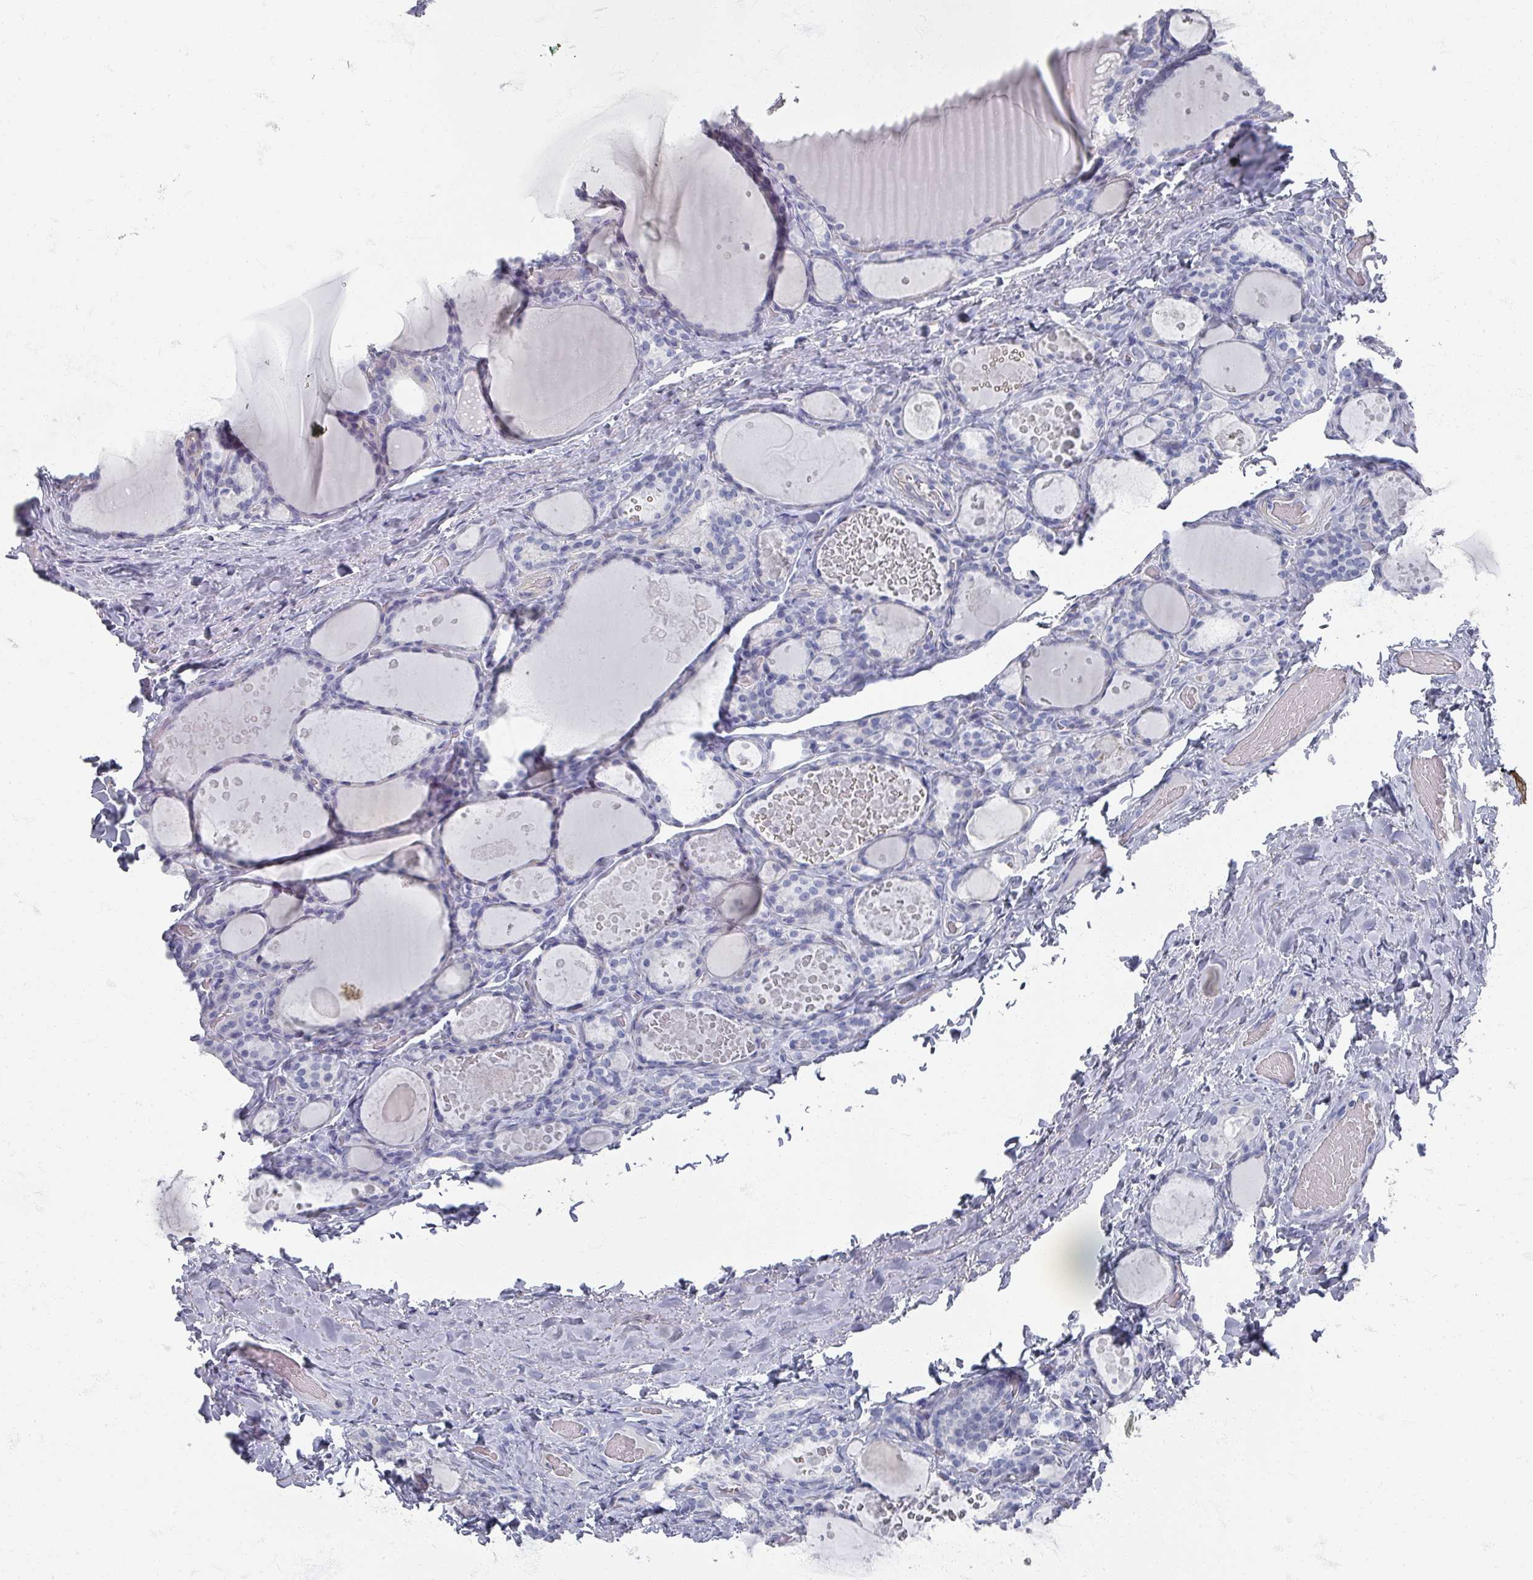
{"staining": {"intensity": "negative", "quantity": "none", "location": "none"}, "tissue": "thyroid gland", "cell_type": "Glandular cells", "image_type": "normal", "snomed": [{"axis": "morphology", "description": "Normal tissue, NOS"}, {"axis": "topography", "description": "Thyroid gland"}], "caption": "DAB immunohistochemical staining of normal human thyroid gland reveals no significant staining in glandular cells.", "gene": "OMG", "patient": {"sex": "female", "age": 46}}